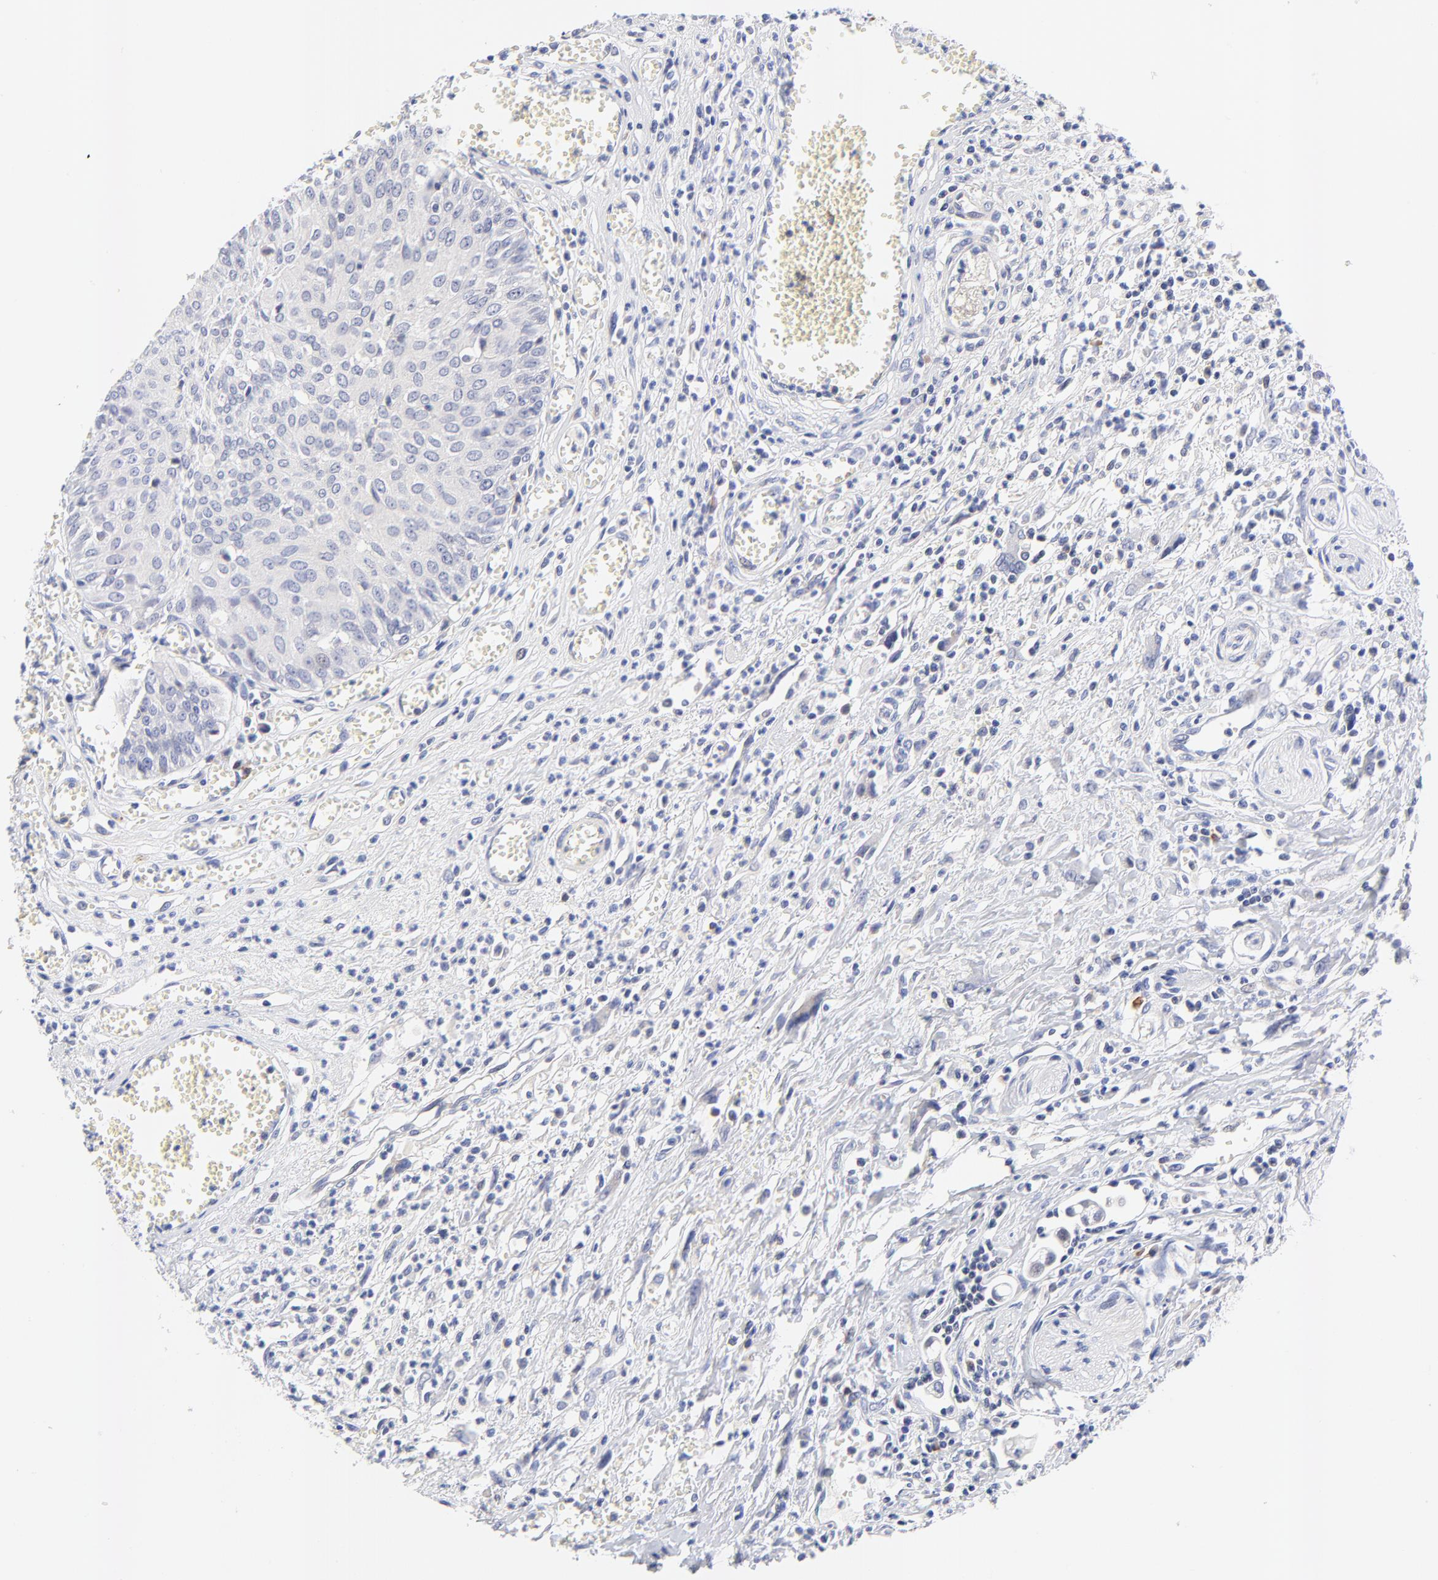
{"staining": {"intensity": "negative", "quantity": "none", "location": "none"}, "tissue": "urothelial cancer", "cell_type": "Tumor cells", "image_type": "cancer", "snomed": [{"axis": "morphology", "description": "Urothelial carcinoma, High grade"}, {"axis": "topography", "description": "Urinary bladder"}], "caption": "Protein analysis of urothelial carcinoma (high-grade) demonstrates no significant positivity in tumor cells. Brightfield microscopy of immunohistochemistry (IHC) stained with DAB (brown) and hematoxylin (blue), captured at high magnification.", "gene": "AFF2", "patient": {"sex": "male", "age": 66}}